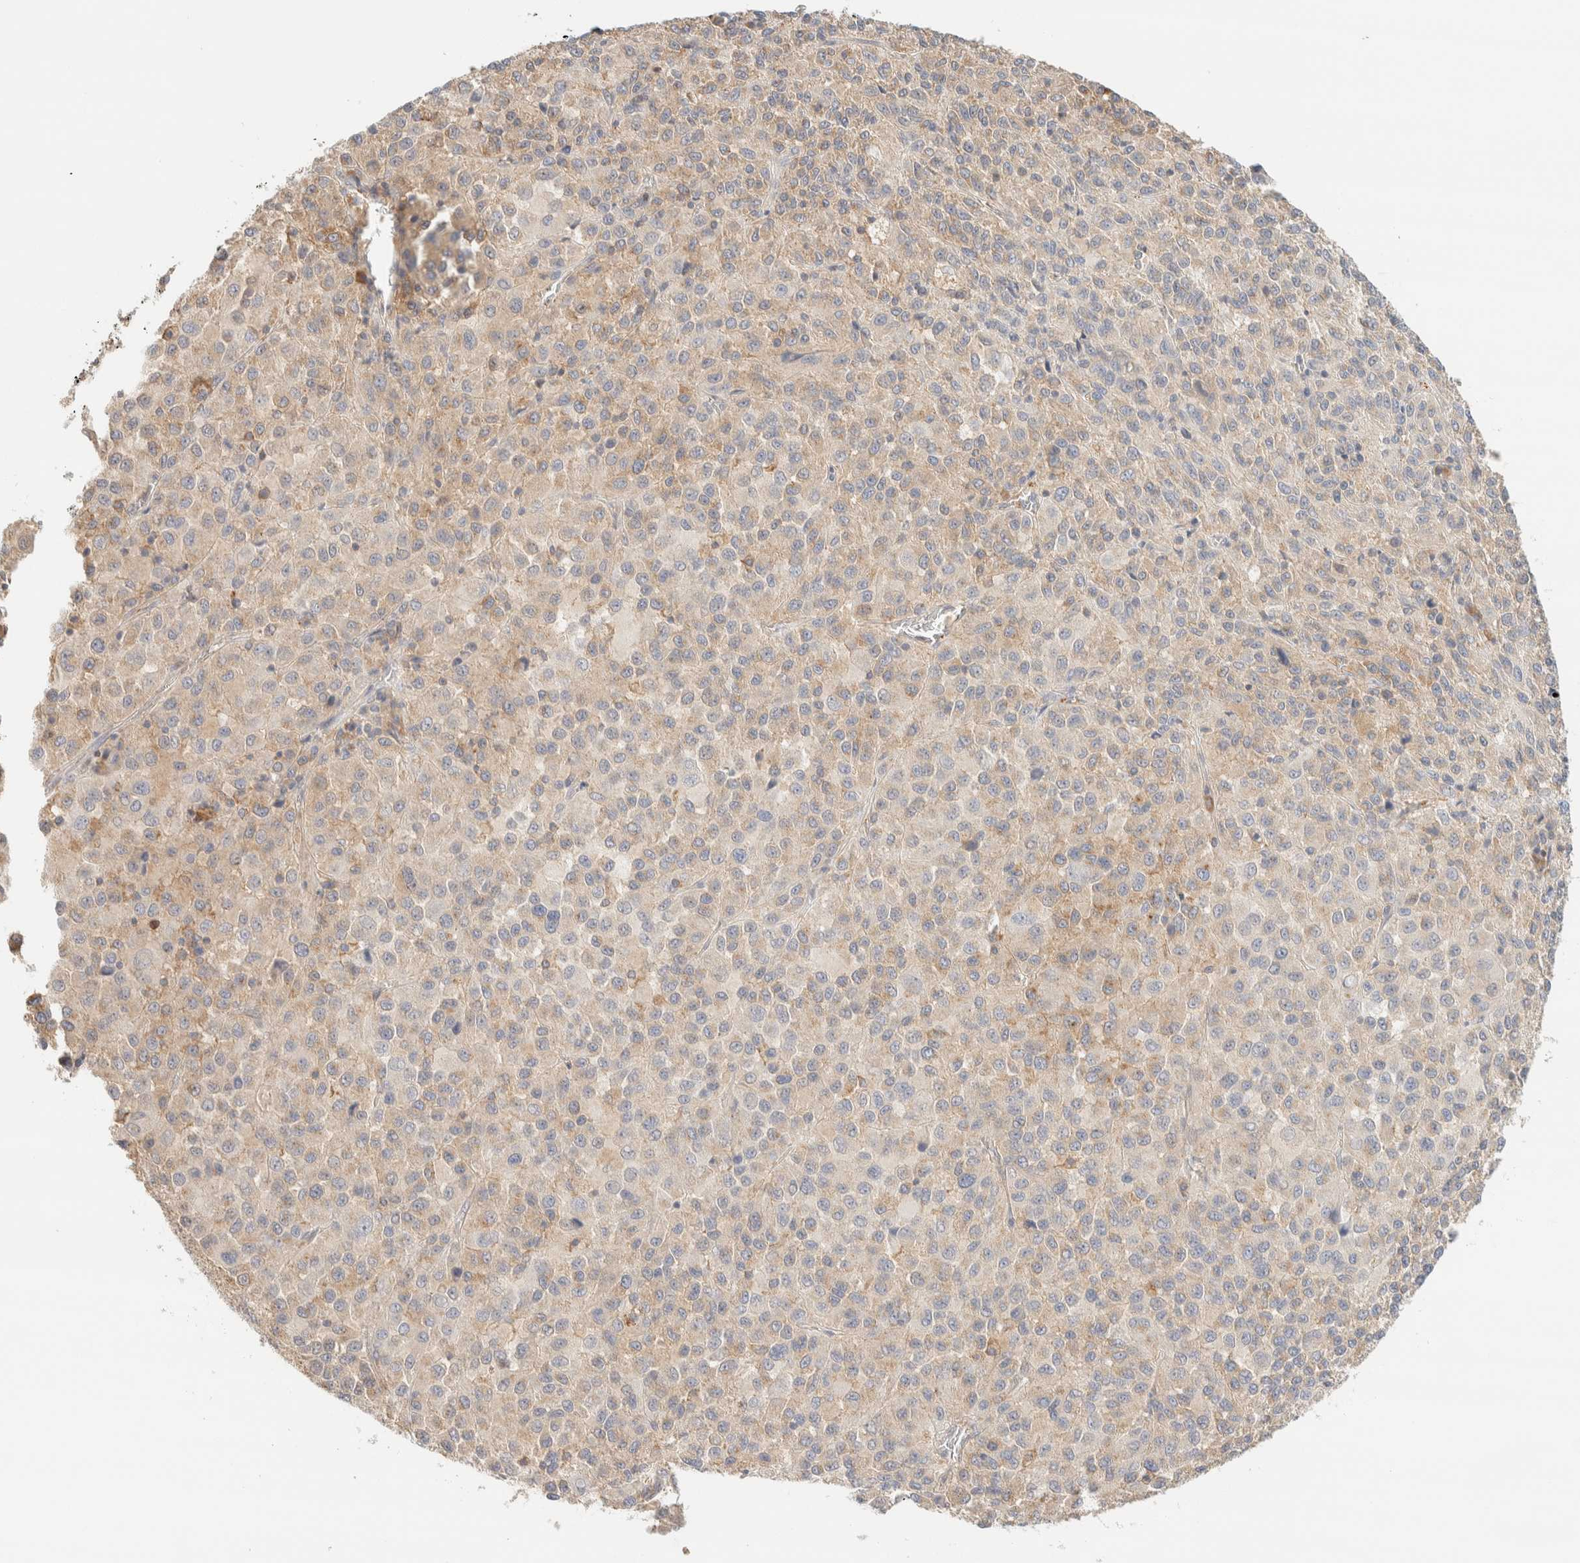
{"staining": {"intensity": "weak", "quantity": ">75%", "location": "cytoplasmic/membranous"}, "tissue": "melanoma", "cell_type": "Tumor cells", "image_type": "cancer", "snomed": [{"axis": "morphology", "description": "Malignant melanoma, Metastatic site"}, {"axis": "topography", "description": "Lung"}], "caption": "Malignant melanoma (metastatic site) stained for a protein demonstrates weak cytoplasmic/membranous positivity in tumor cells.", "gene": "TBC1D8B", "patient": {"sex": "male", "age": 64}}